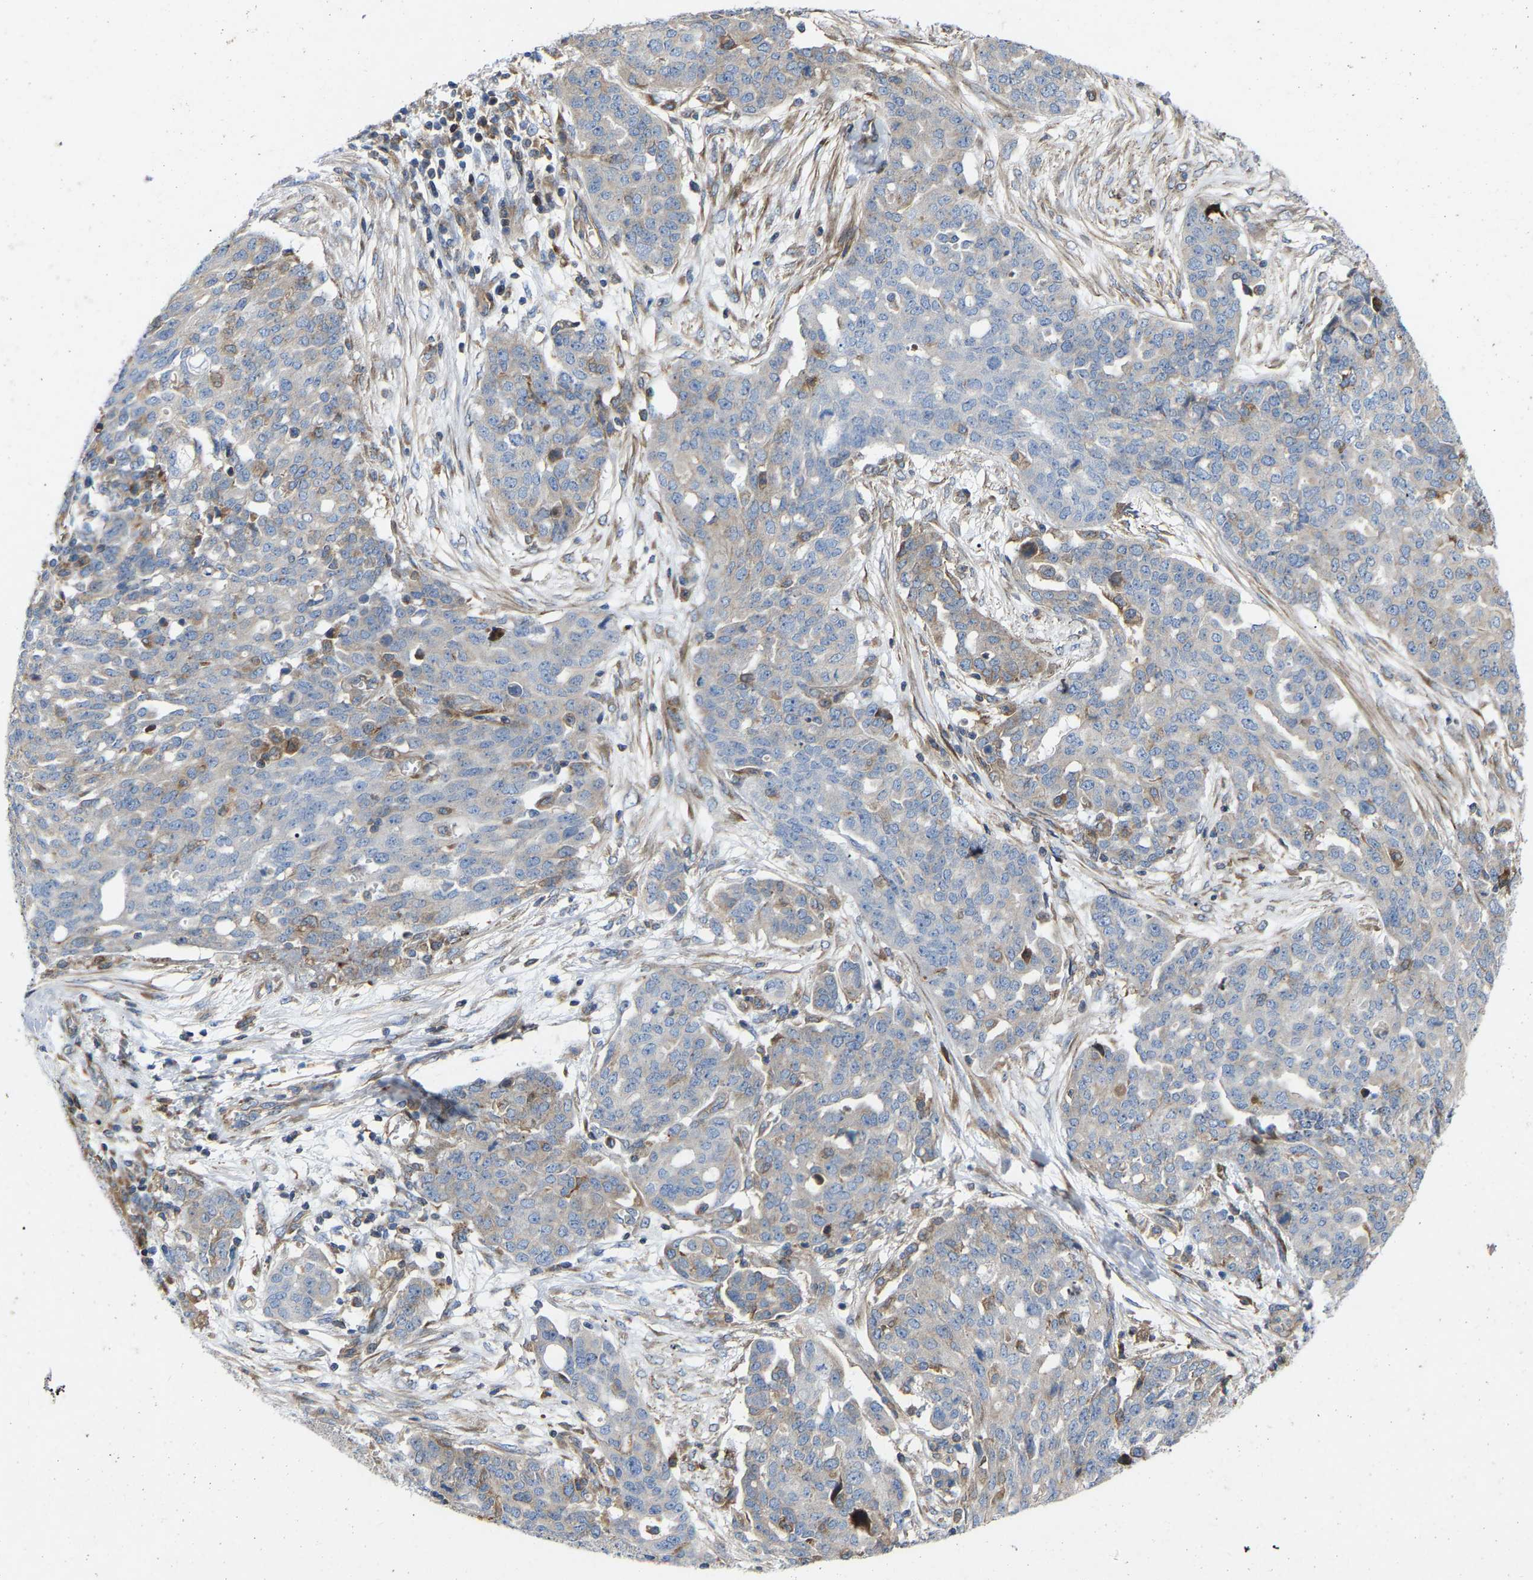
{"staining": {"intensity": "negative", "quantity": "none", "location": "none"}, "tissue": "ovarian cancer", "cell_type": "Tumor cells", "image_type": "cancer", "snomed": [{"axis": "morphology", "description": "Cystadenocarcinoma, serous, NOS"}, {"axis": "topography", "description": "Soft tissue"}, {"axis": "topography", "description": "Ovary"}], "caption": "Tumor cells show no significant protein positivity in ovarian serous cystadenocarcinoma.", "gene": "TOR1B", "patient": {"sex": "female", "age": 57}}